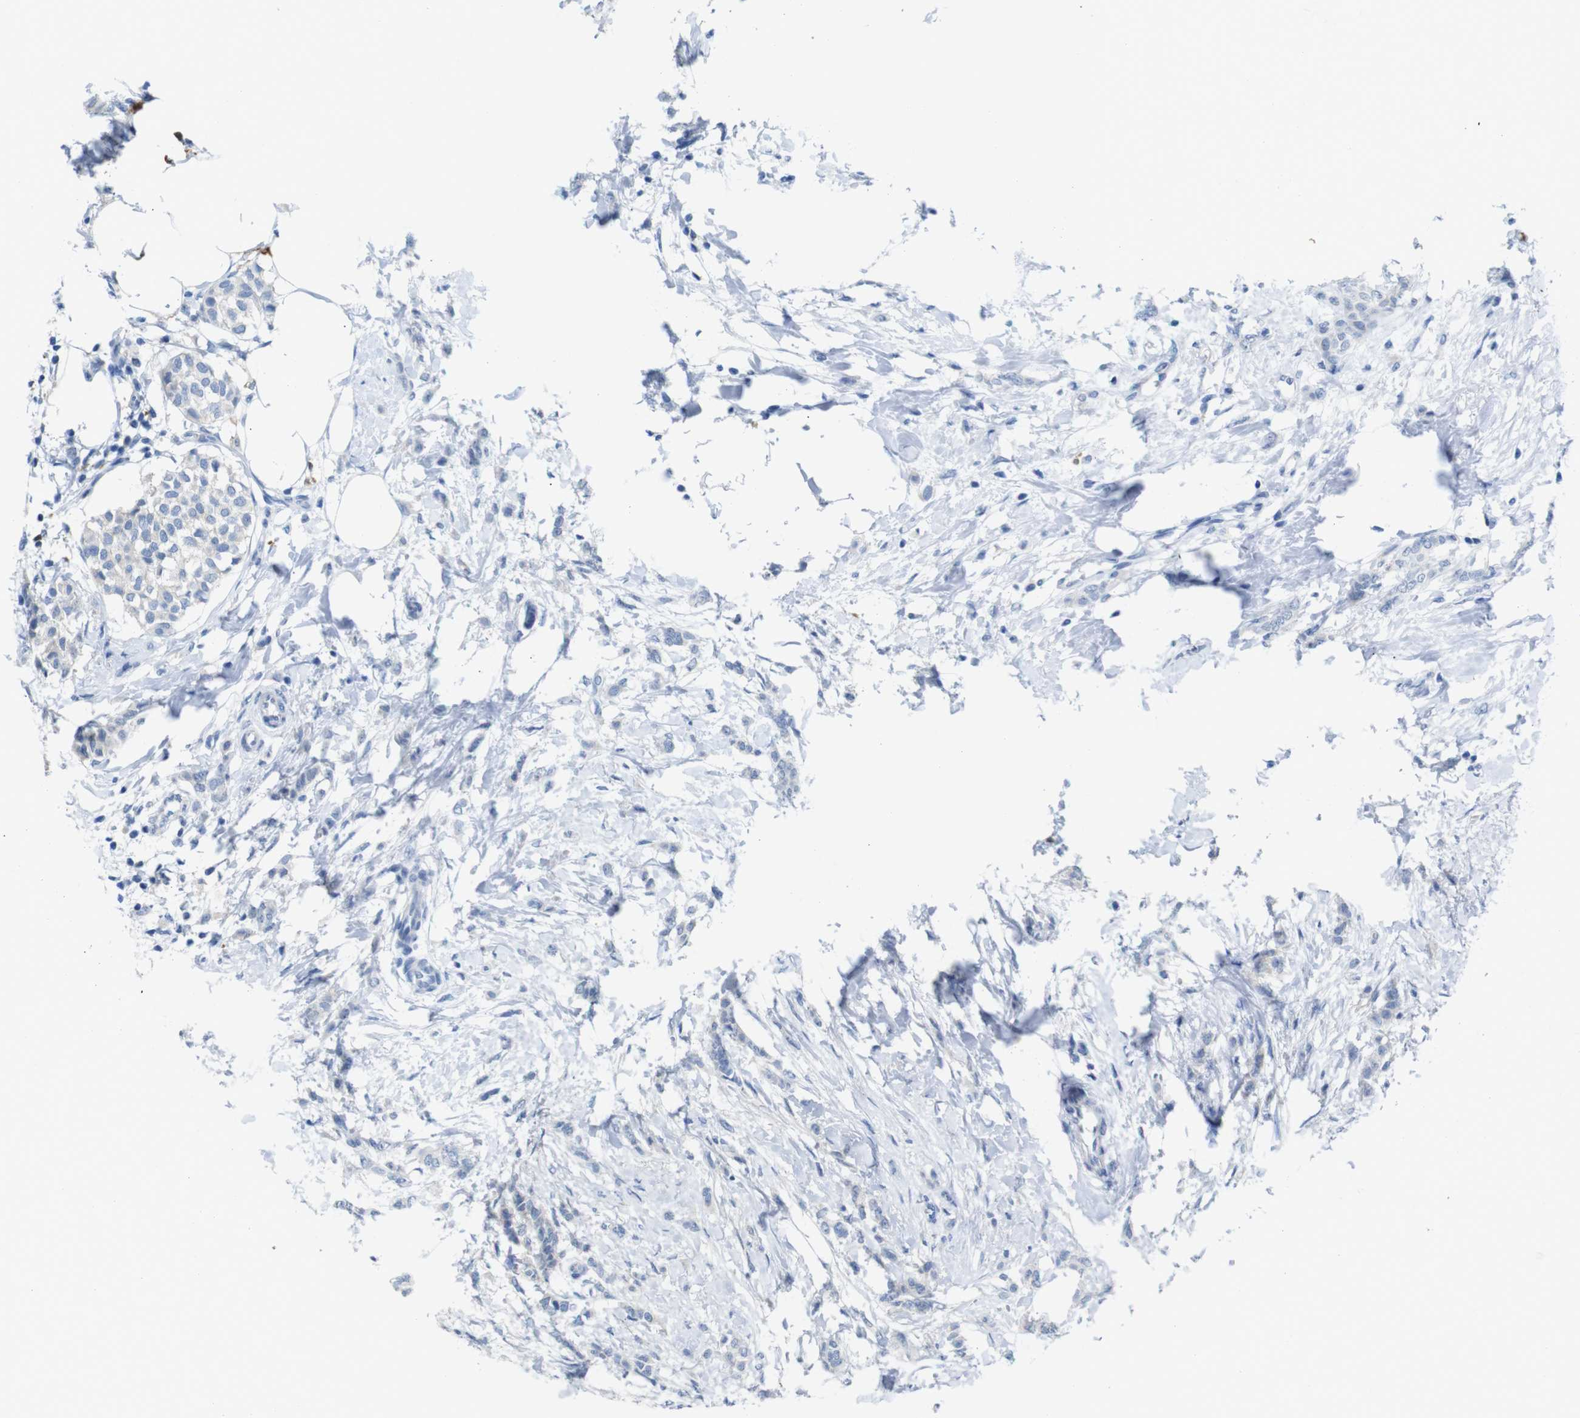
{"staining": {"intensity": "negative", "quantity": "none", "location": "none"}, "tissue": "breast cancer", "cell_type": "Tumor cells", "image_type": "cancer", "snomed": [{"axis": "morphology", "description": "Lobular carcinoma, in situ"}, {"axis": "morphology", "description": "Lobular carcinoma"}, {"axis": "topography", "description": "Breast"}], "caption": "A micrograph of human breast cancer is negative for staining in tumor cells. (DAB (3,3'-diaminobenzidine) immunohistochemistry, high magnification).", "gene": "C1orf210", "patient": {"sex": "female", "age": 41}}